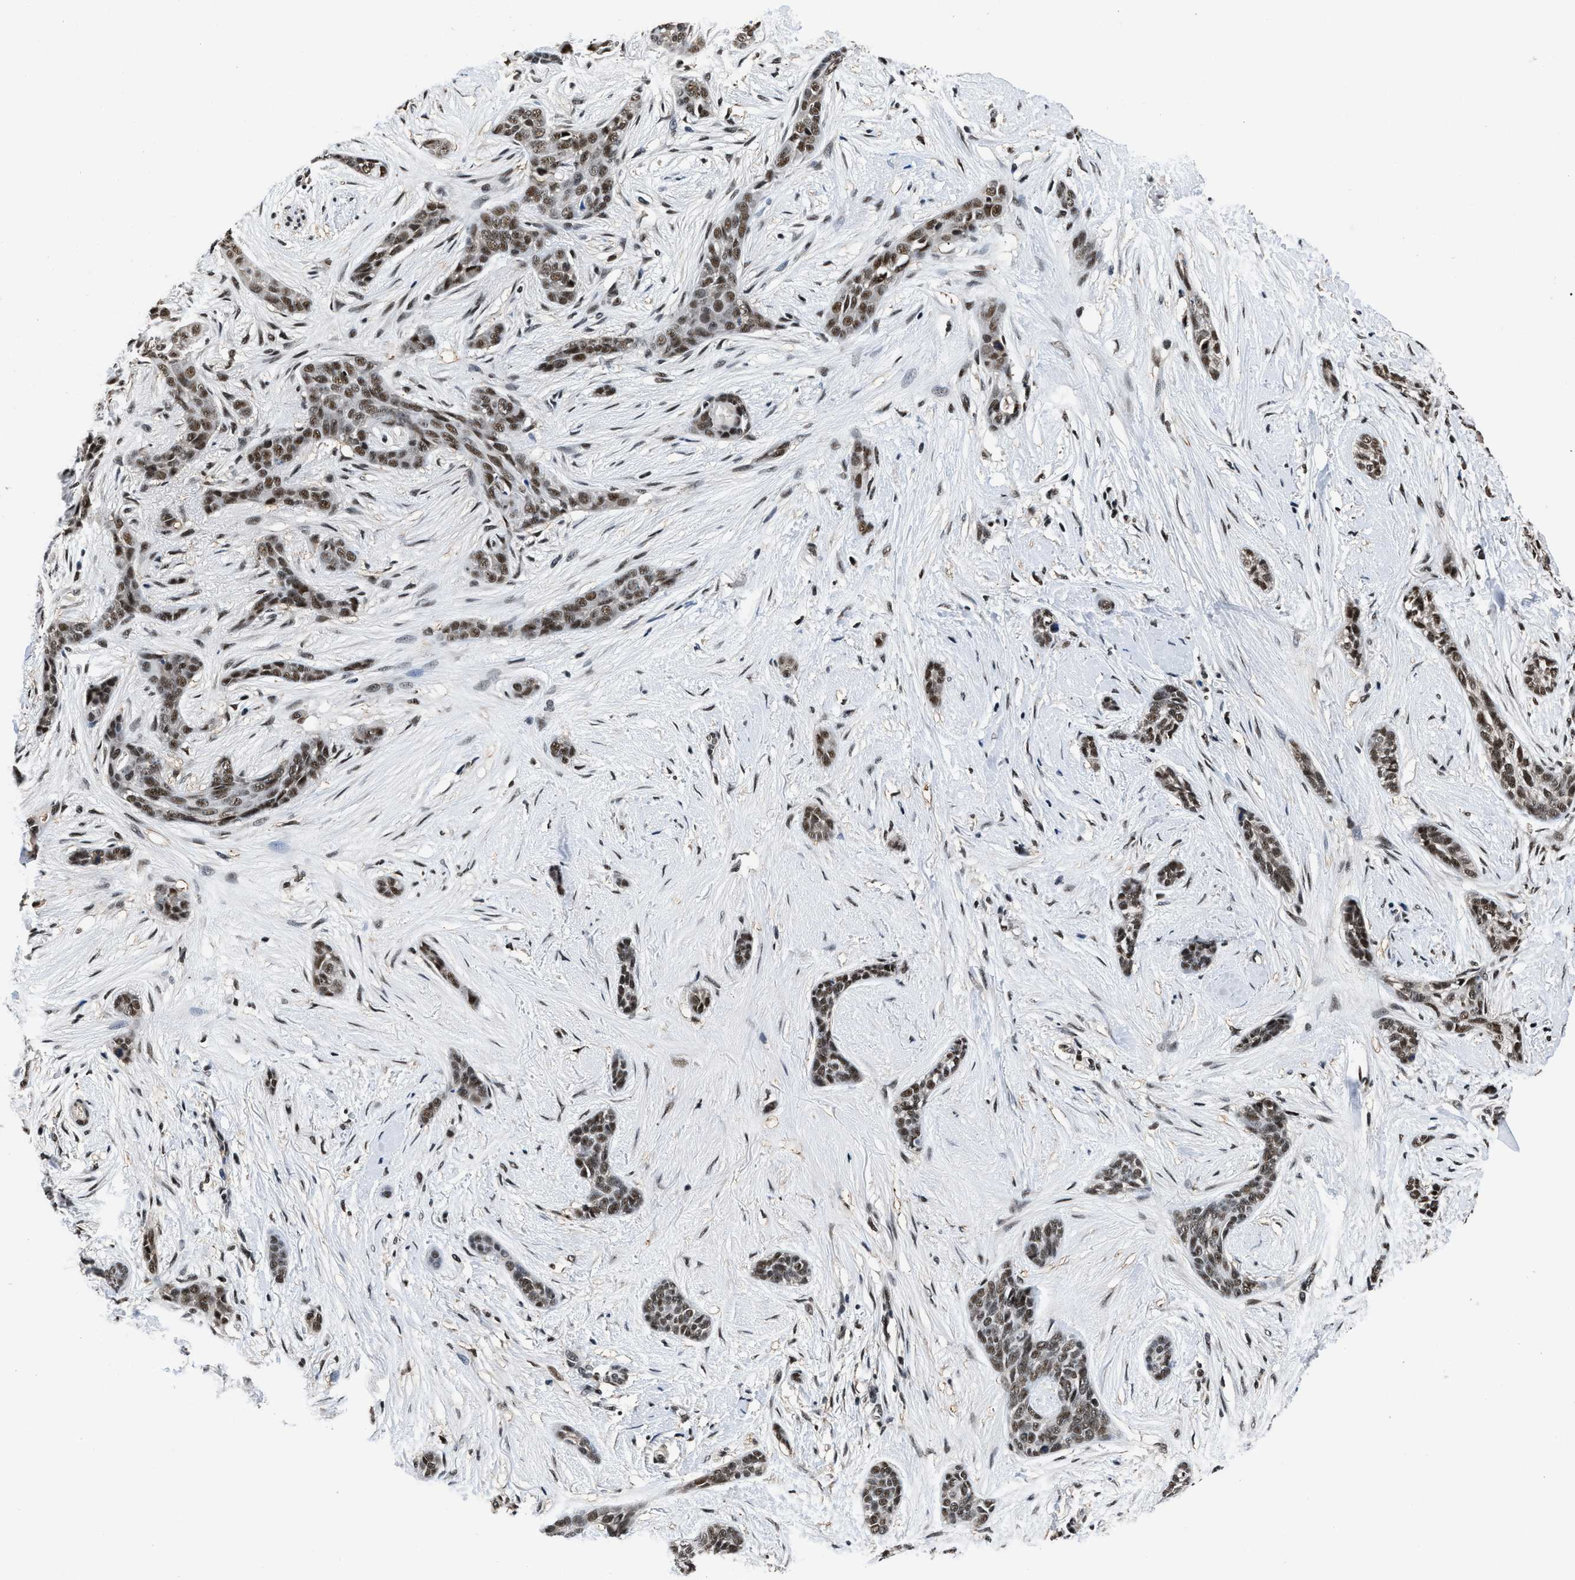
{"staining": {"intensity": "strong", "quantity": ">75%", "location": "nuclear"}, "tissue": "skin cancer", "cell_type": "Tumor cells", "image_type": "cancer", "snomed": [{"axis": "morphology", "description": "Basal cell carcinoma"}, {"axis": "morphology", "description": "Adnexal tumor, benign"}, {"axis": "topography", "description": "Skin"}], "caption": "The photomicrograph shows staining of skin cancer (basal cell carcinoma), revealing strong nuclear protein staining (brown color) within tumor cells.", "gene": "HNRNPH2", "patient": {"sex": "female", "age": 42}}